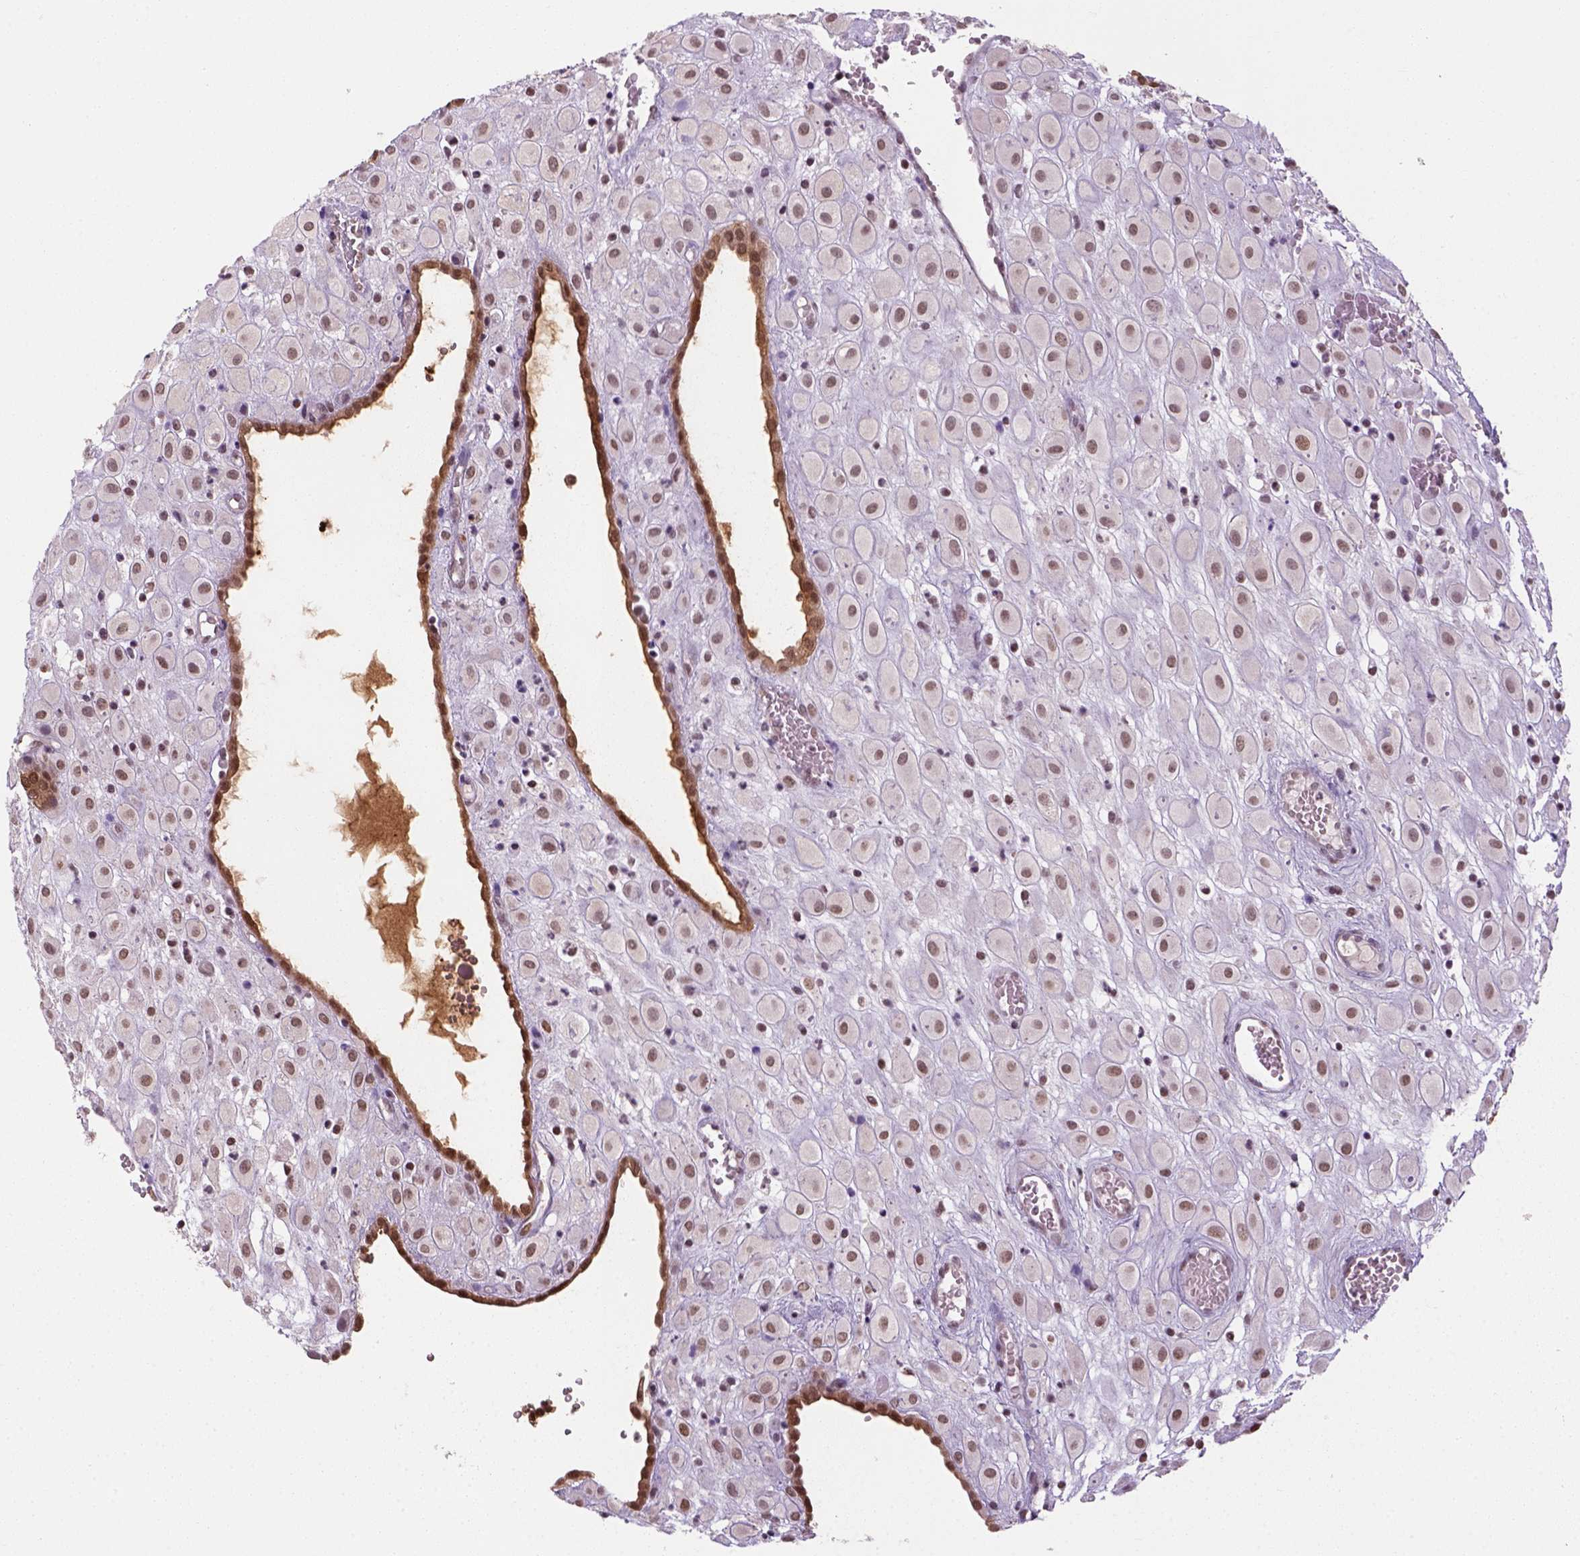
{"staining": {"intensity": "moderate", "quantity": ">75%", "location": "nuclear"}, "tissue": "placenta", "cell_type": "Decidual cells", "image_type": "normal", "snomed": [{"axis": "morphology", "description": "Normal tissue, NOS"}, {"axis": "topography", "description": "Placenta"}], "caption": "This is an image of immunohistochemistry staining of benign placenta, which shows moderate staining in the nuclear of decidual cells.", "gene": "GOT1", "patient": {"sex": "female", "age": 24}}